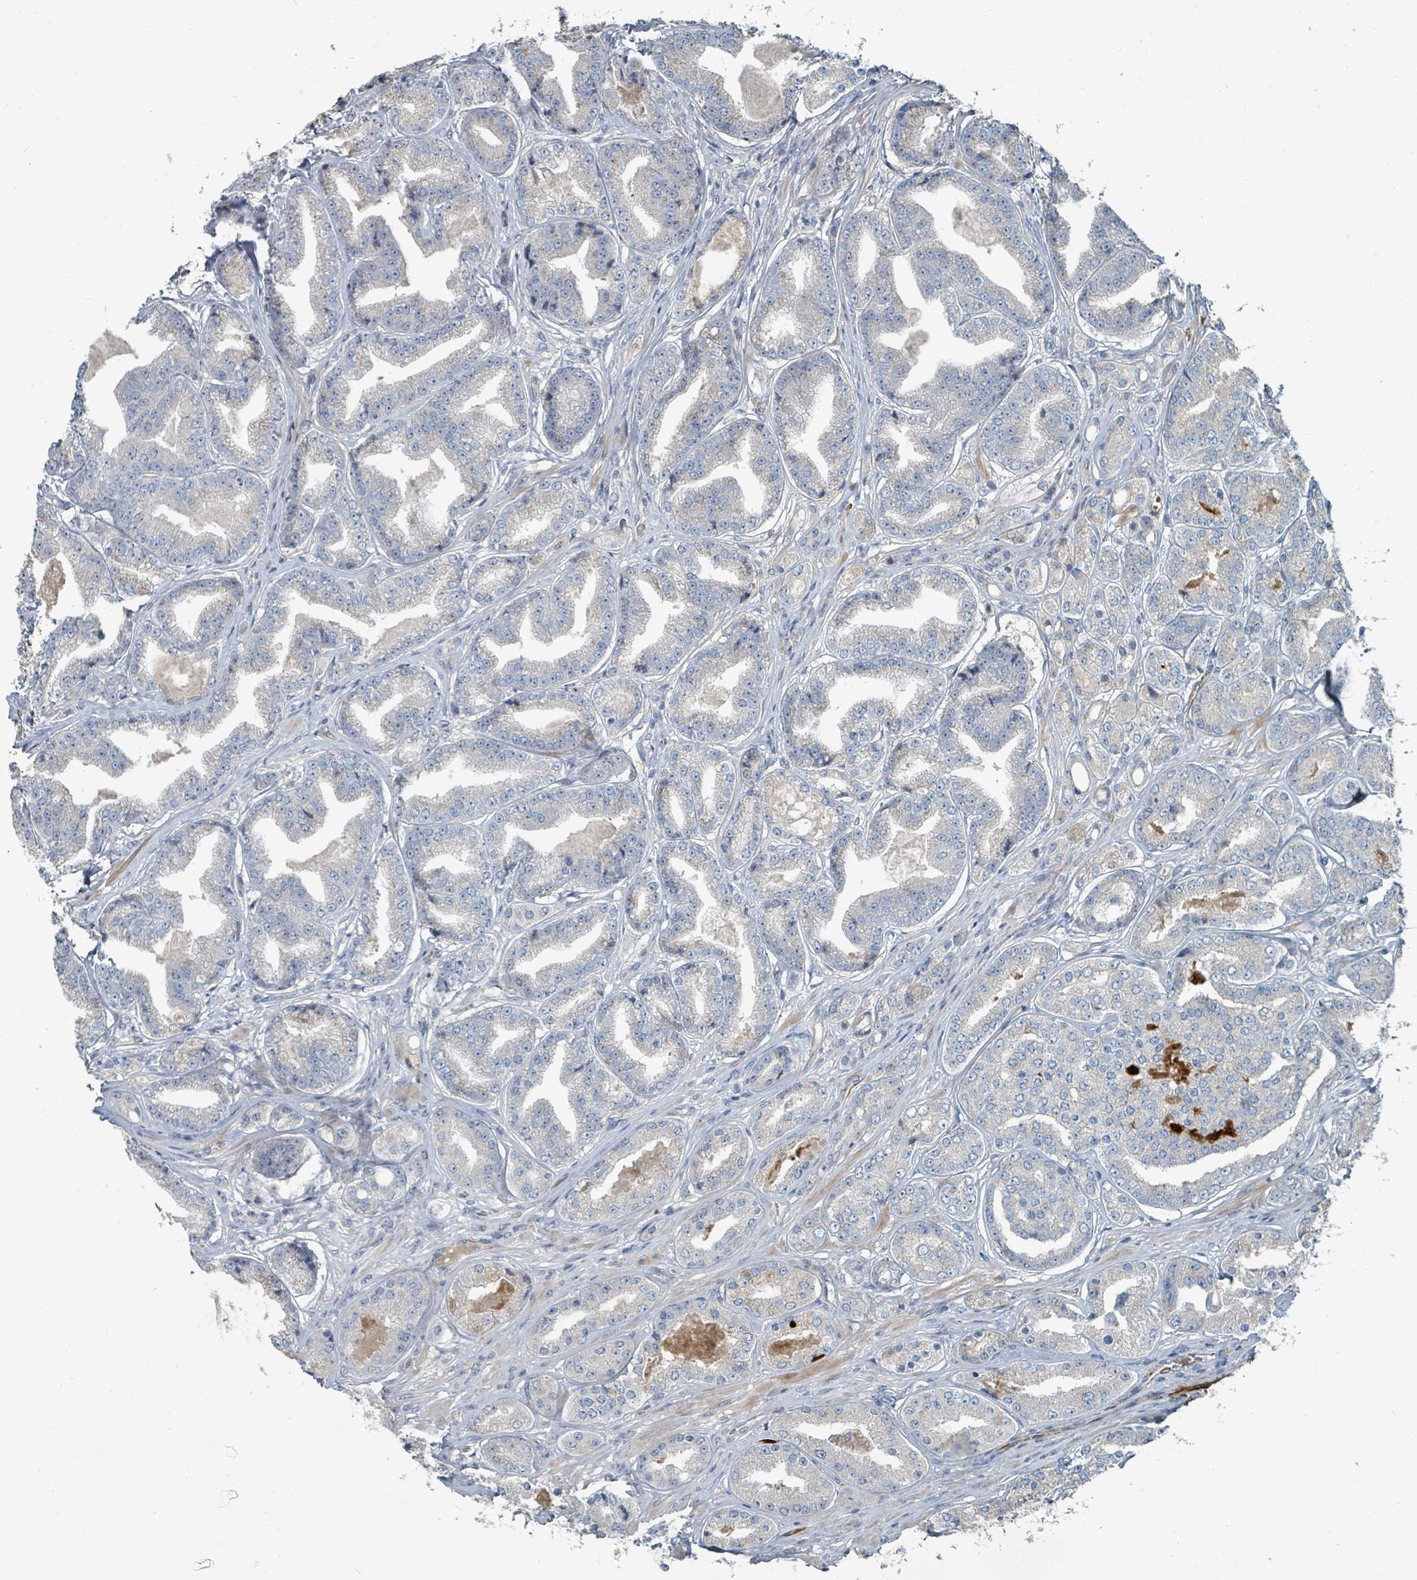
{"staining": {"intensity": "negative", "quantity": "none", "location": "none"}, "tissue": "prostate cancer", "cell_type": "Tumor cells", "image_type": "cancer", "snomed": [{"axis": "morphology", "description": "Adenocarcinoma, High grade"}, {"axis": "topography", "description": "Prostate"}], "caption": "Immunohistochemistry (IHC) histopathology image of prostate cancer (adenocarcinoma (high-grade)) stained for a protein (brown), which displays no staining in tumor cells.", "gene": "SLC44A5", "patient": {"sex": "male", "age": 63}}